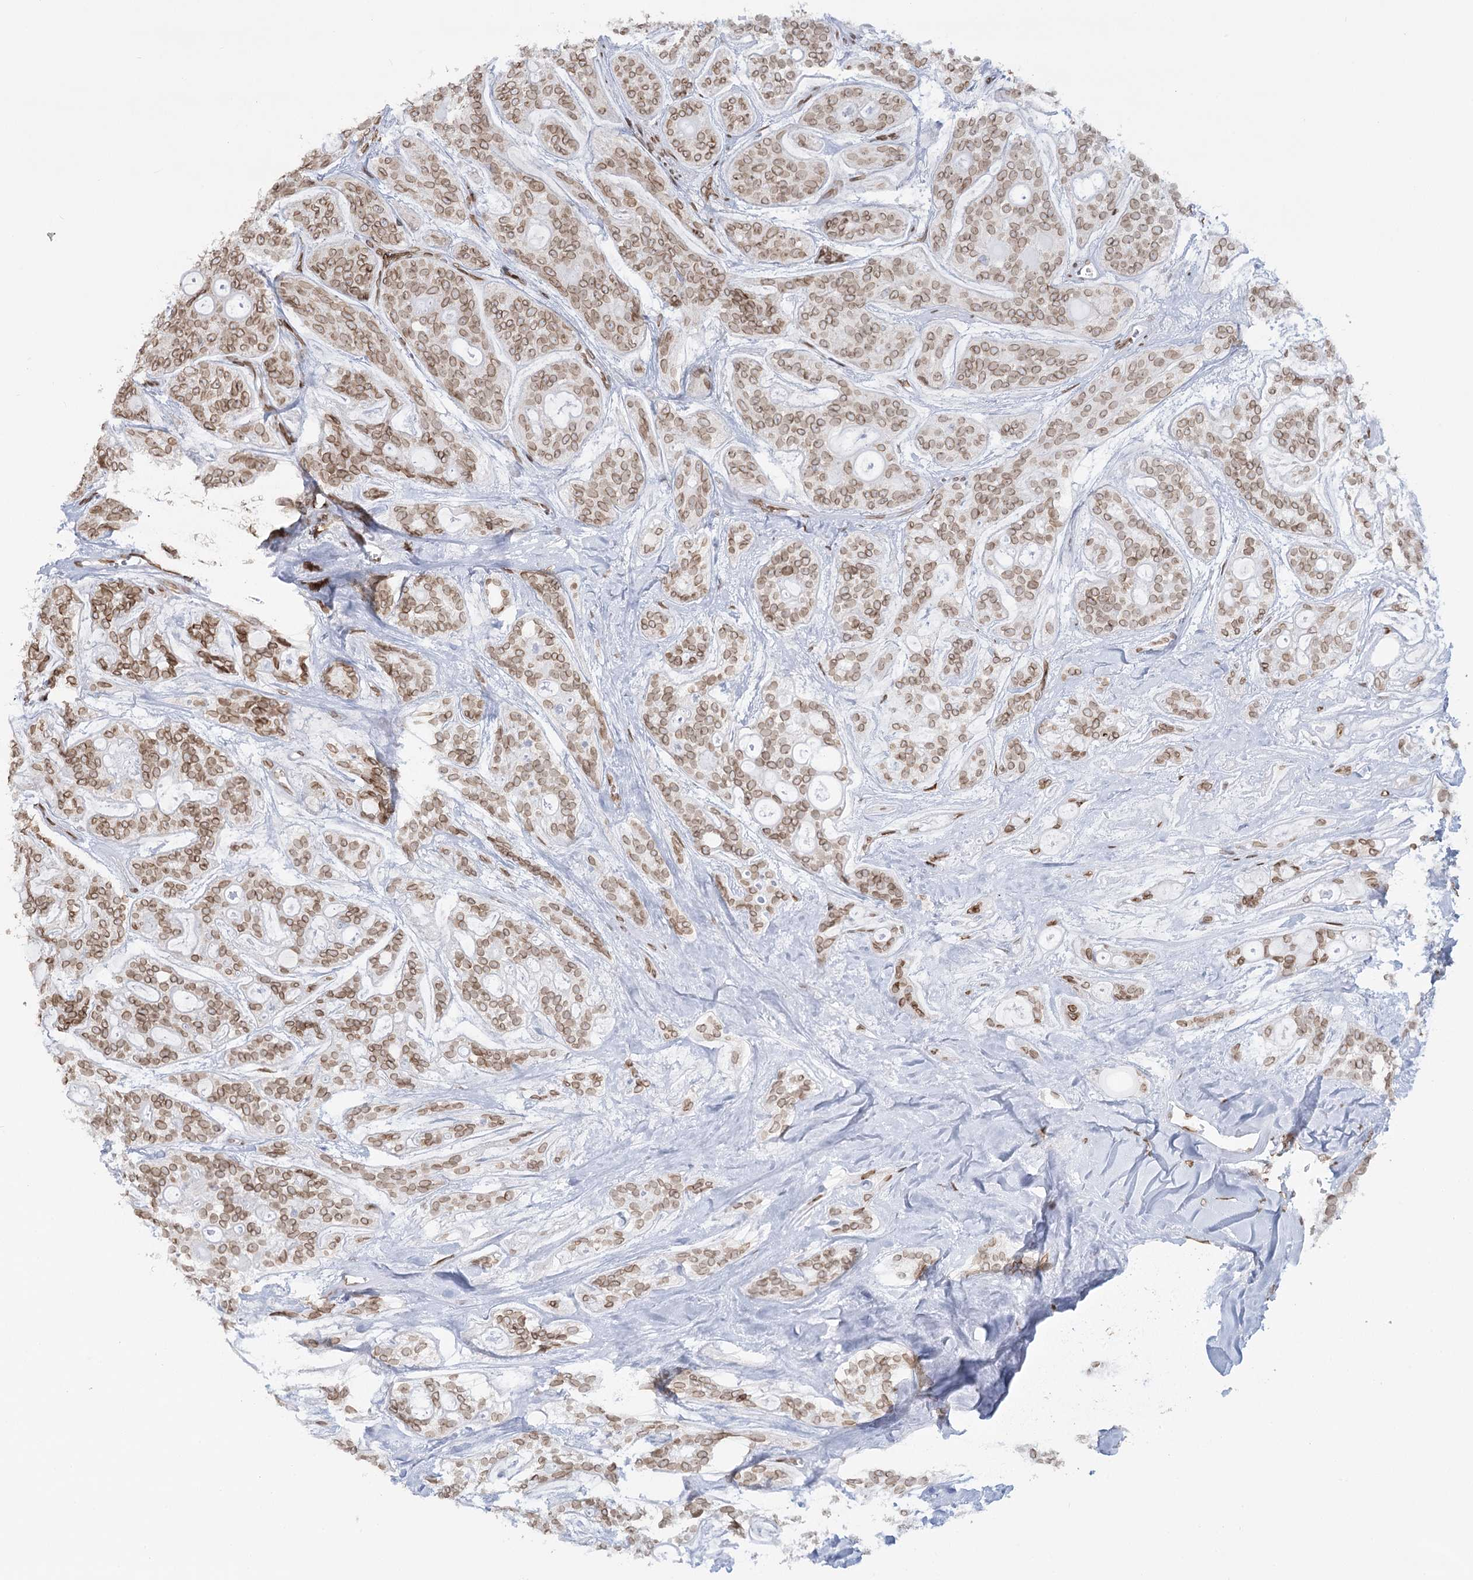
{"staining": {"intensity": "moderate", "quantity": ">75%", "location": "cytoplasmic/membranous,nuclear"}, "tissue": "head and neck cancer", "cell_type": "Tumor cells", "image_type": "cancer", "snomed": [{"axis": "morphology", "description": "Adenocarcinoma, NOS"}, {"axis": "topography", "description": "Head-Neck"}], "caption": "Protein expression analysis of adenocarcinoma (head and neck) demonstrates moderate cytoplasmic/membranous and nuclear staining in about >75% of tumor cells.", "gene": "VWA5A", "patient": {"sex": "male", "age": 66}}